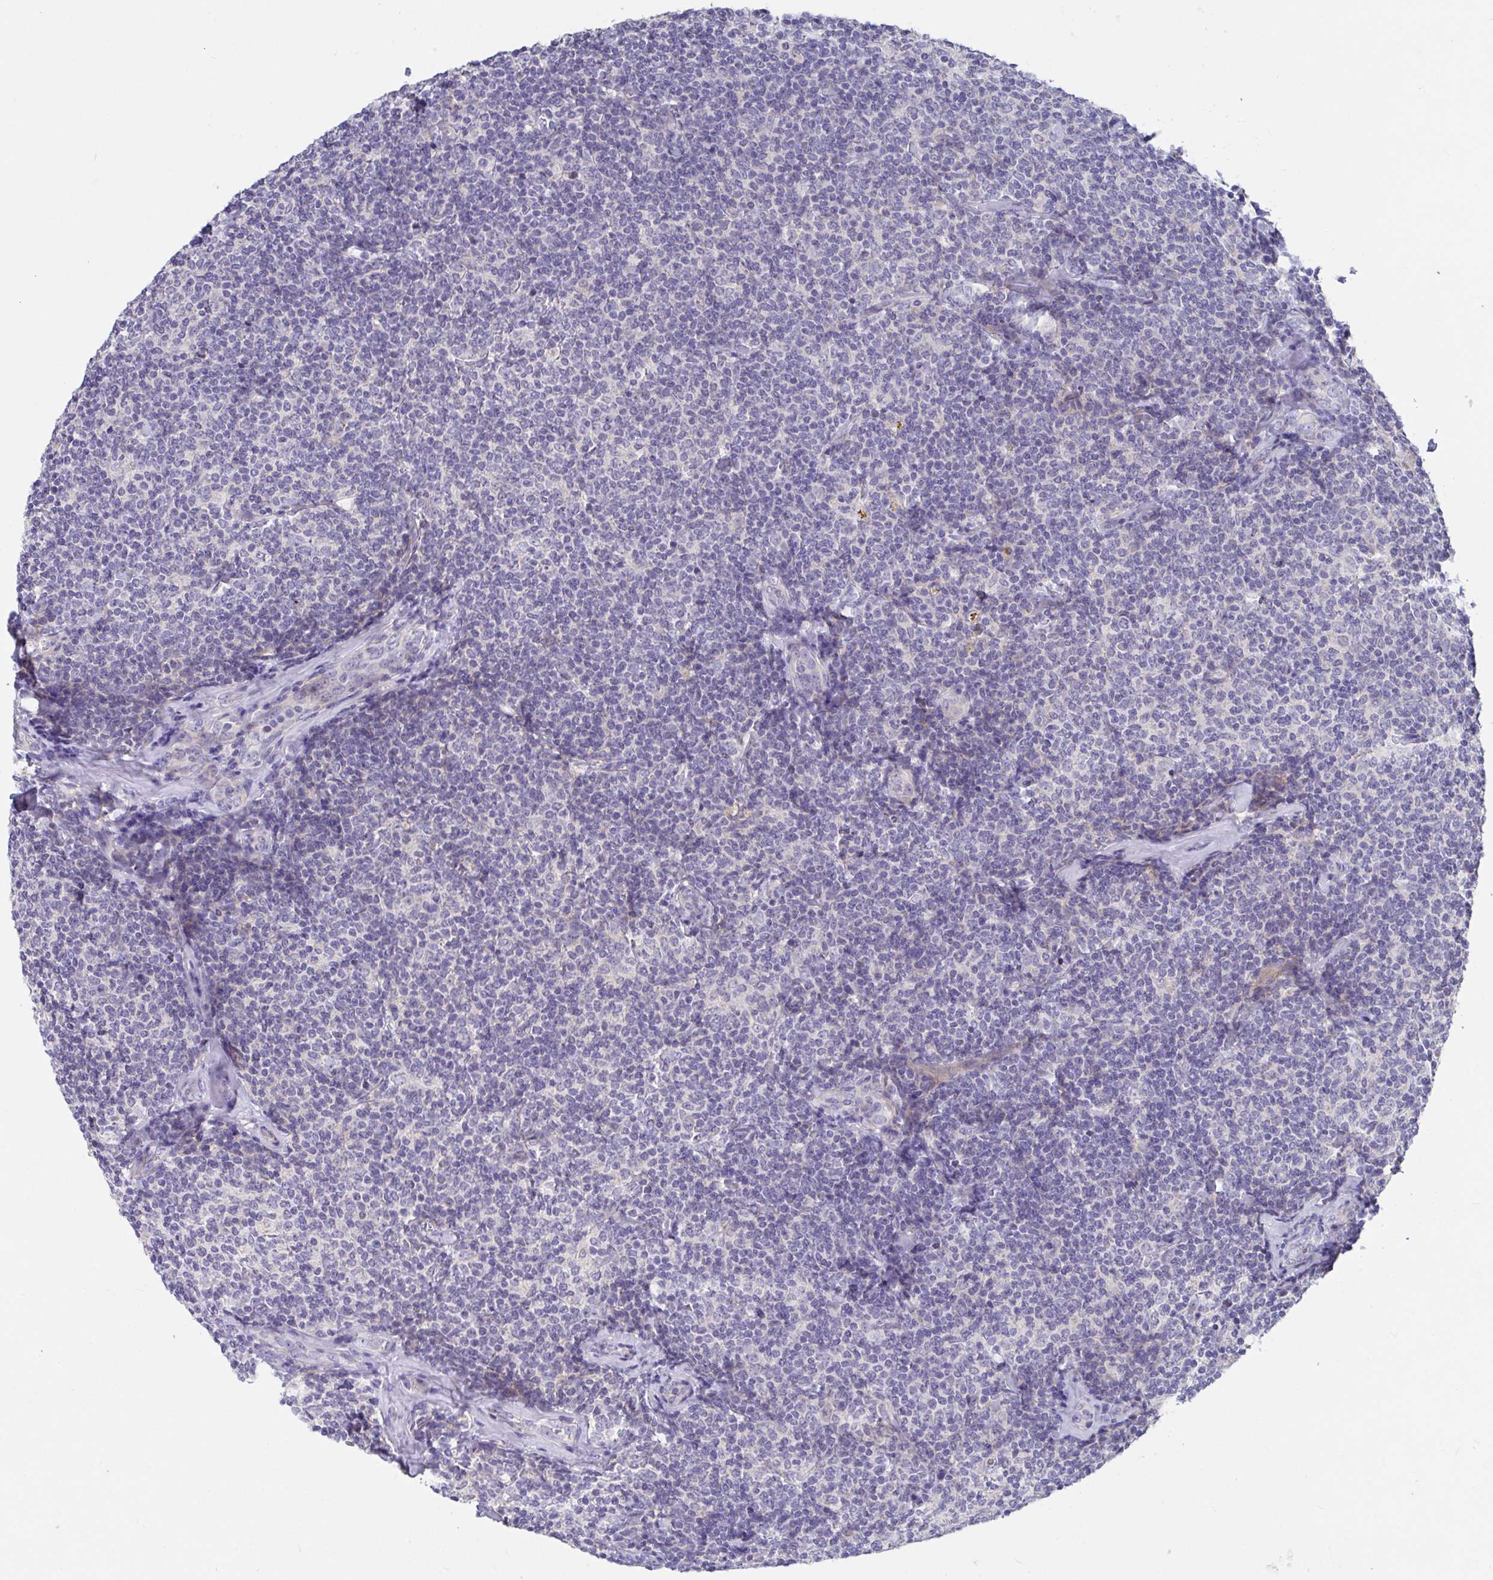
{"staining": {"intensity": "negative", "quantity": "none", "location": "none"}, "tissue": "lymphoma", "cell_type": "Tumor cells", "image_type": "cancer", "snomed": [{"axis": "morphology", "description": "Malignant lymphoma, non-Hodgkin's type, Low grade"}, {"axis": "topography", "description": "Lymph node"}], "caption": "High power microscopy image of an IHC image of malignant lymphoma, non-Hodgkin's type (low-grade), revealing no significant positivity in tumor cells.", "gene": "ZNF561", "patient": {"sex": "female", "age": 56}}